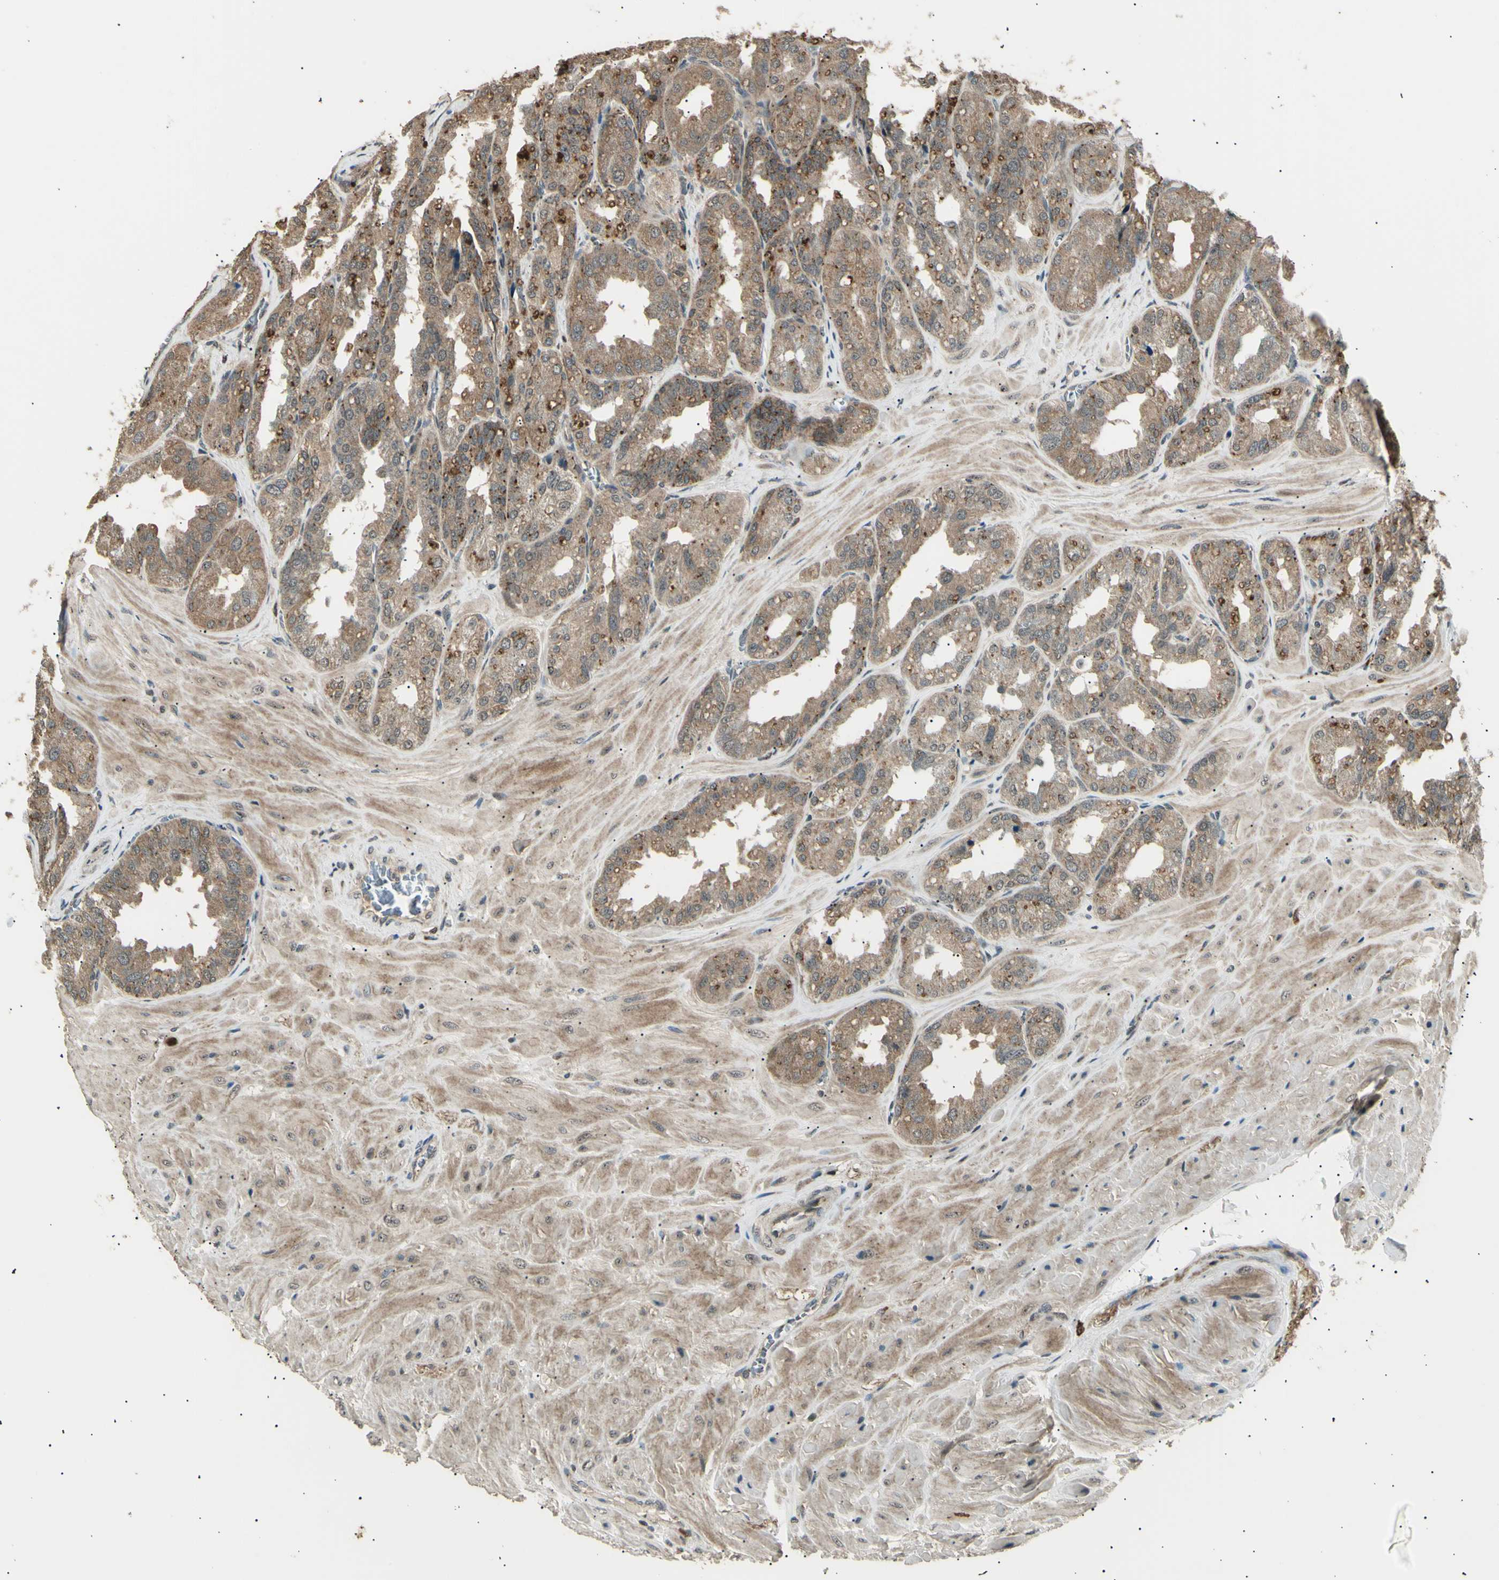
{"staining": {"intensity": "moderate", "quantity": ">75%", "location": "cytoplasmic/membranous"}, "tissue": "seminal vesicle", "cell_type": "Glandular cells", "image_type": "normal", "snomed": [{"axis": "morphology", "description": "Normal tissue, NOS"}, {"axis": "topography", "description": "Prostate"}, {"axis": "topography", "description": "Seminal veicle"}], "caption": "A medium amount of moderate cytoplasmic/membranous positivity is seen in approximately >75% of glandular cells in benign seminal vesicle.", "gene": "NUAK2", "patient": {"sex": "male", "age": 51}}